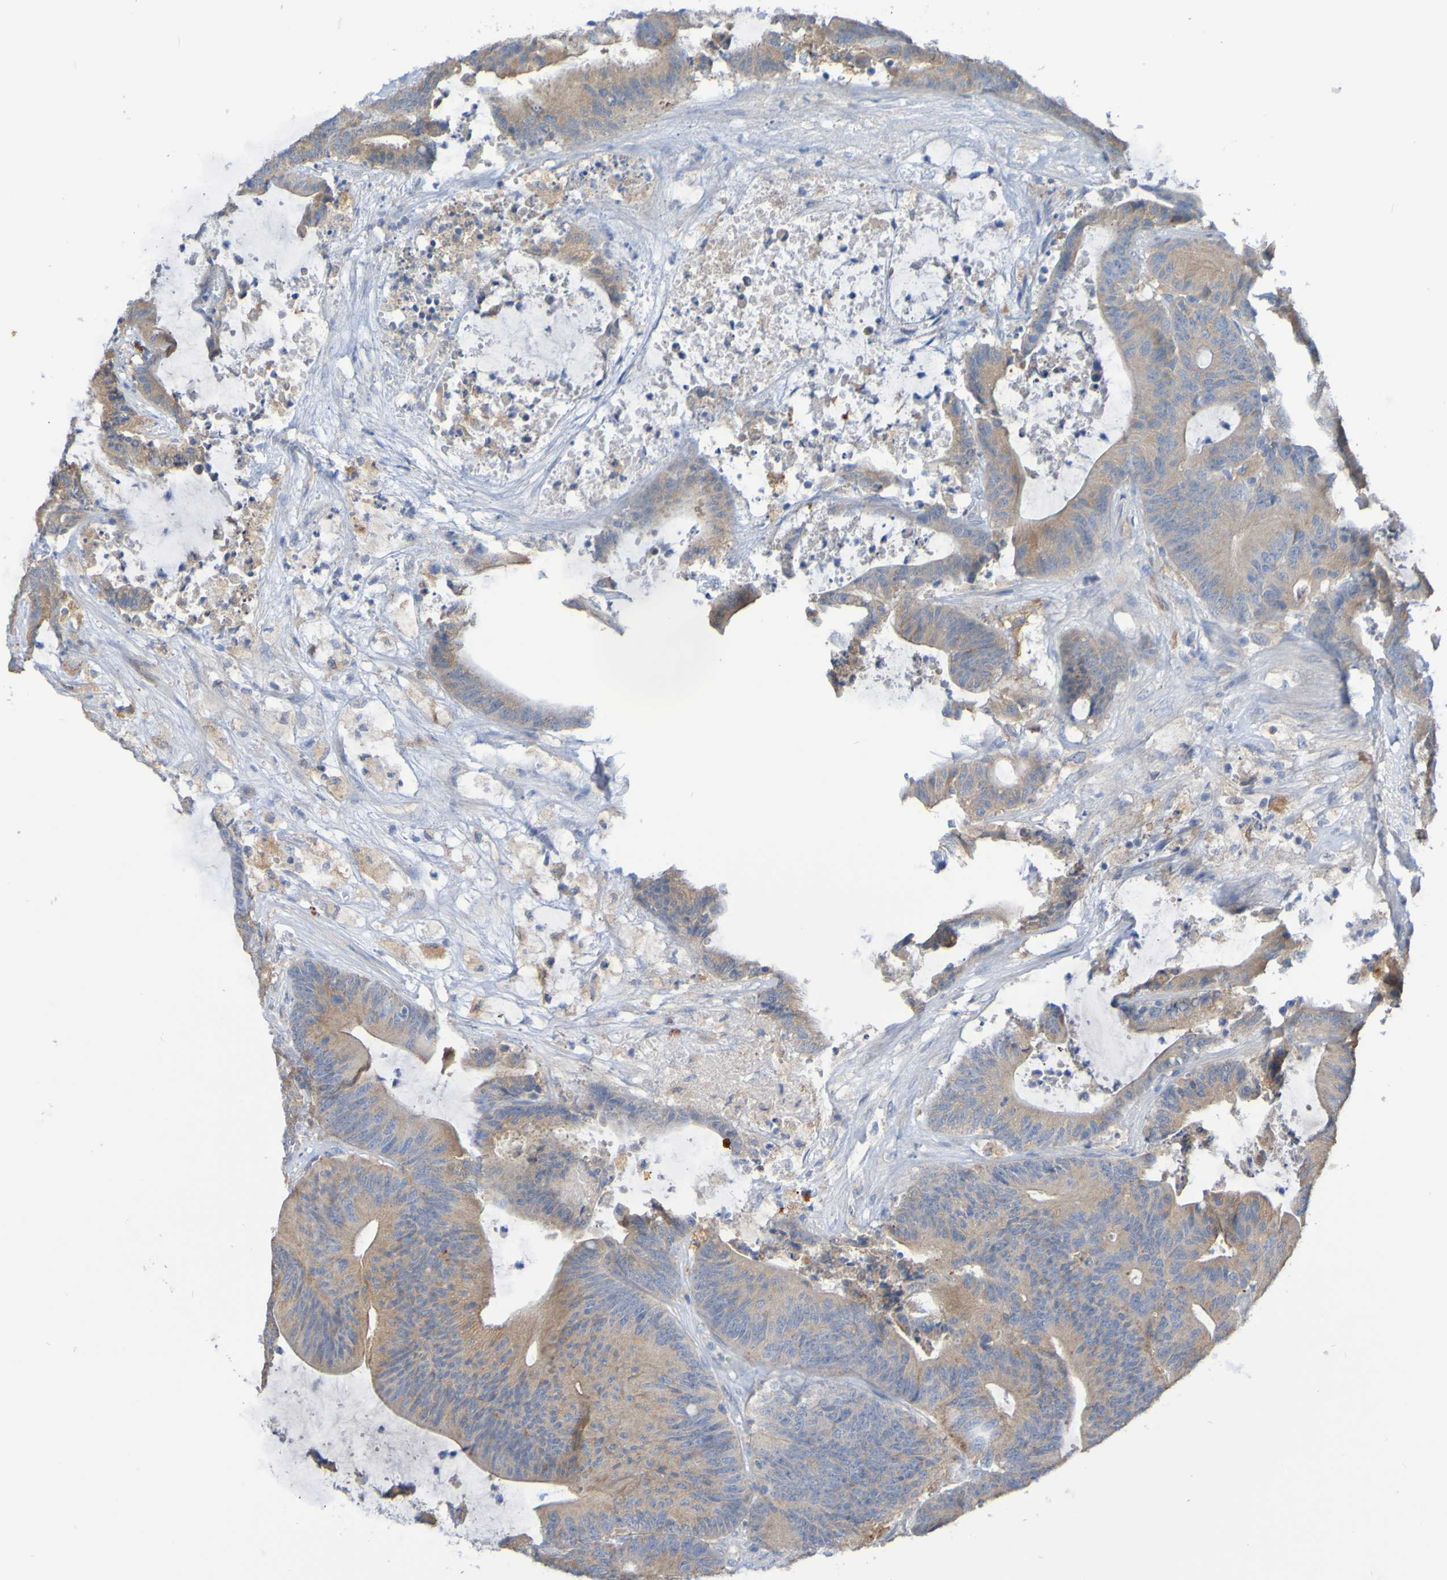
{"staining": {"intensity": "weak", "quantity": ">75%", "location": "cytoplasmic/membranous"}, "tissue": "colorectal cancer", "cell_type": "Tumor cells", "image_type": "cancer", "snomed": [{"axis": "morphology", "description": "Adenocarcinoma, NOS"}, {"axis": "topography", "description": "Colon"}], "caption": "Immunohistochemical staining of colorectal adenocarcinoma reveals low levels of weak cytoplasmic/membranous staining in approximately >75% of tumor cells.", "gene": "PHYH", "patient": {"sex": "female", "age": 84}}